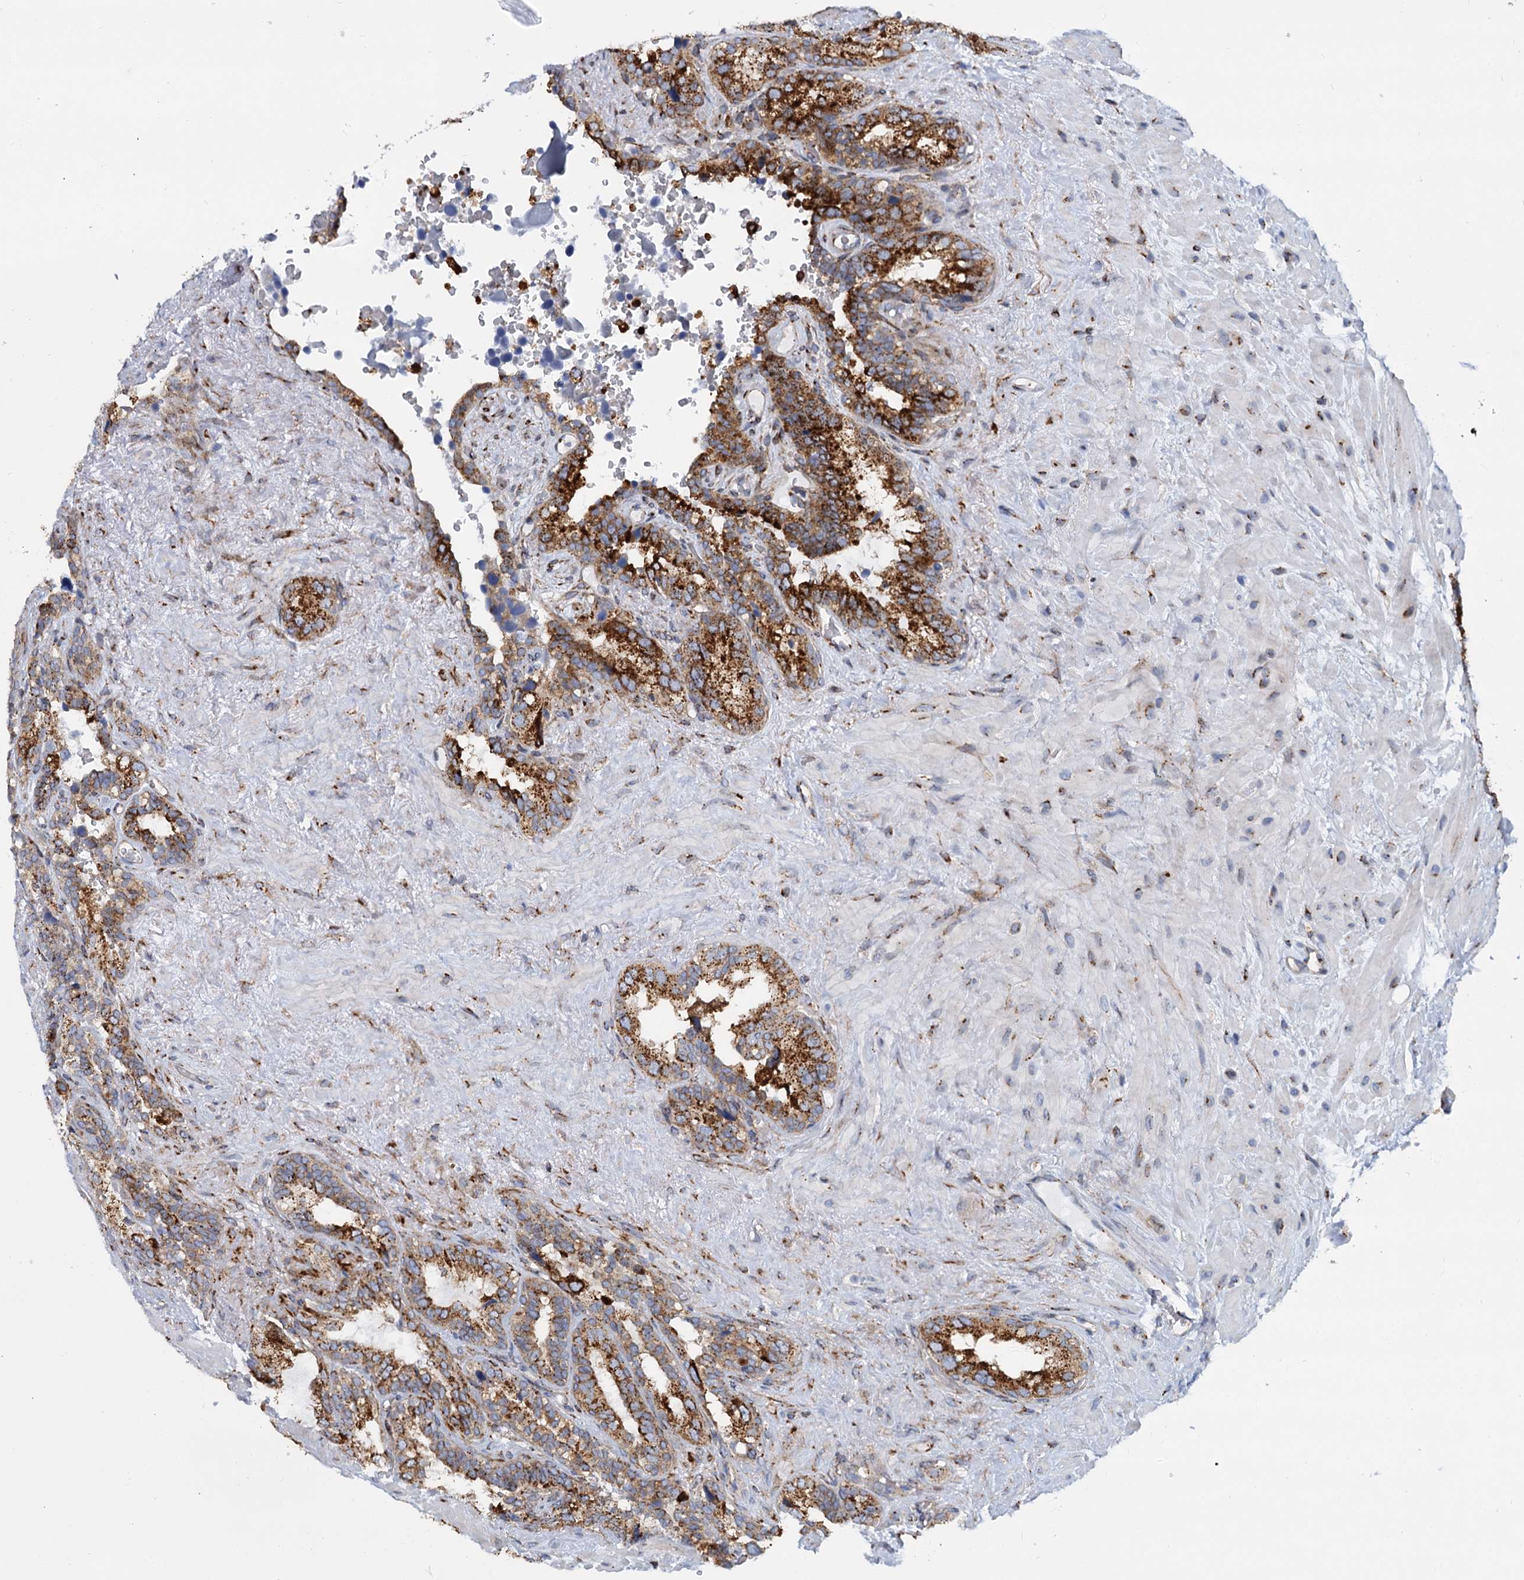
{"staining": {"intensity": "strong", "quantity": ">75%", "location": "cytoplasmic/membranous"}, "tissue": "seminal vesicle", "cell_type": "Glandular cells", "image_type": "normal", "snomed": [{"axis": "morphology", "description": "Normal tissue, NOS"}, {"axis": "topography", "description": "Seminal veicle"}], "caption": "Unremarkable seminal vesicle displays strong cytoplasmic/membranous positivity in about >75% of glandular cells (Brightfield microscopy of DAB IHC at high magnification)..", "gene": "SUPT20H", "patient": {"sex": "male", "age": 80}}